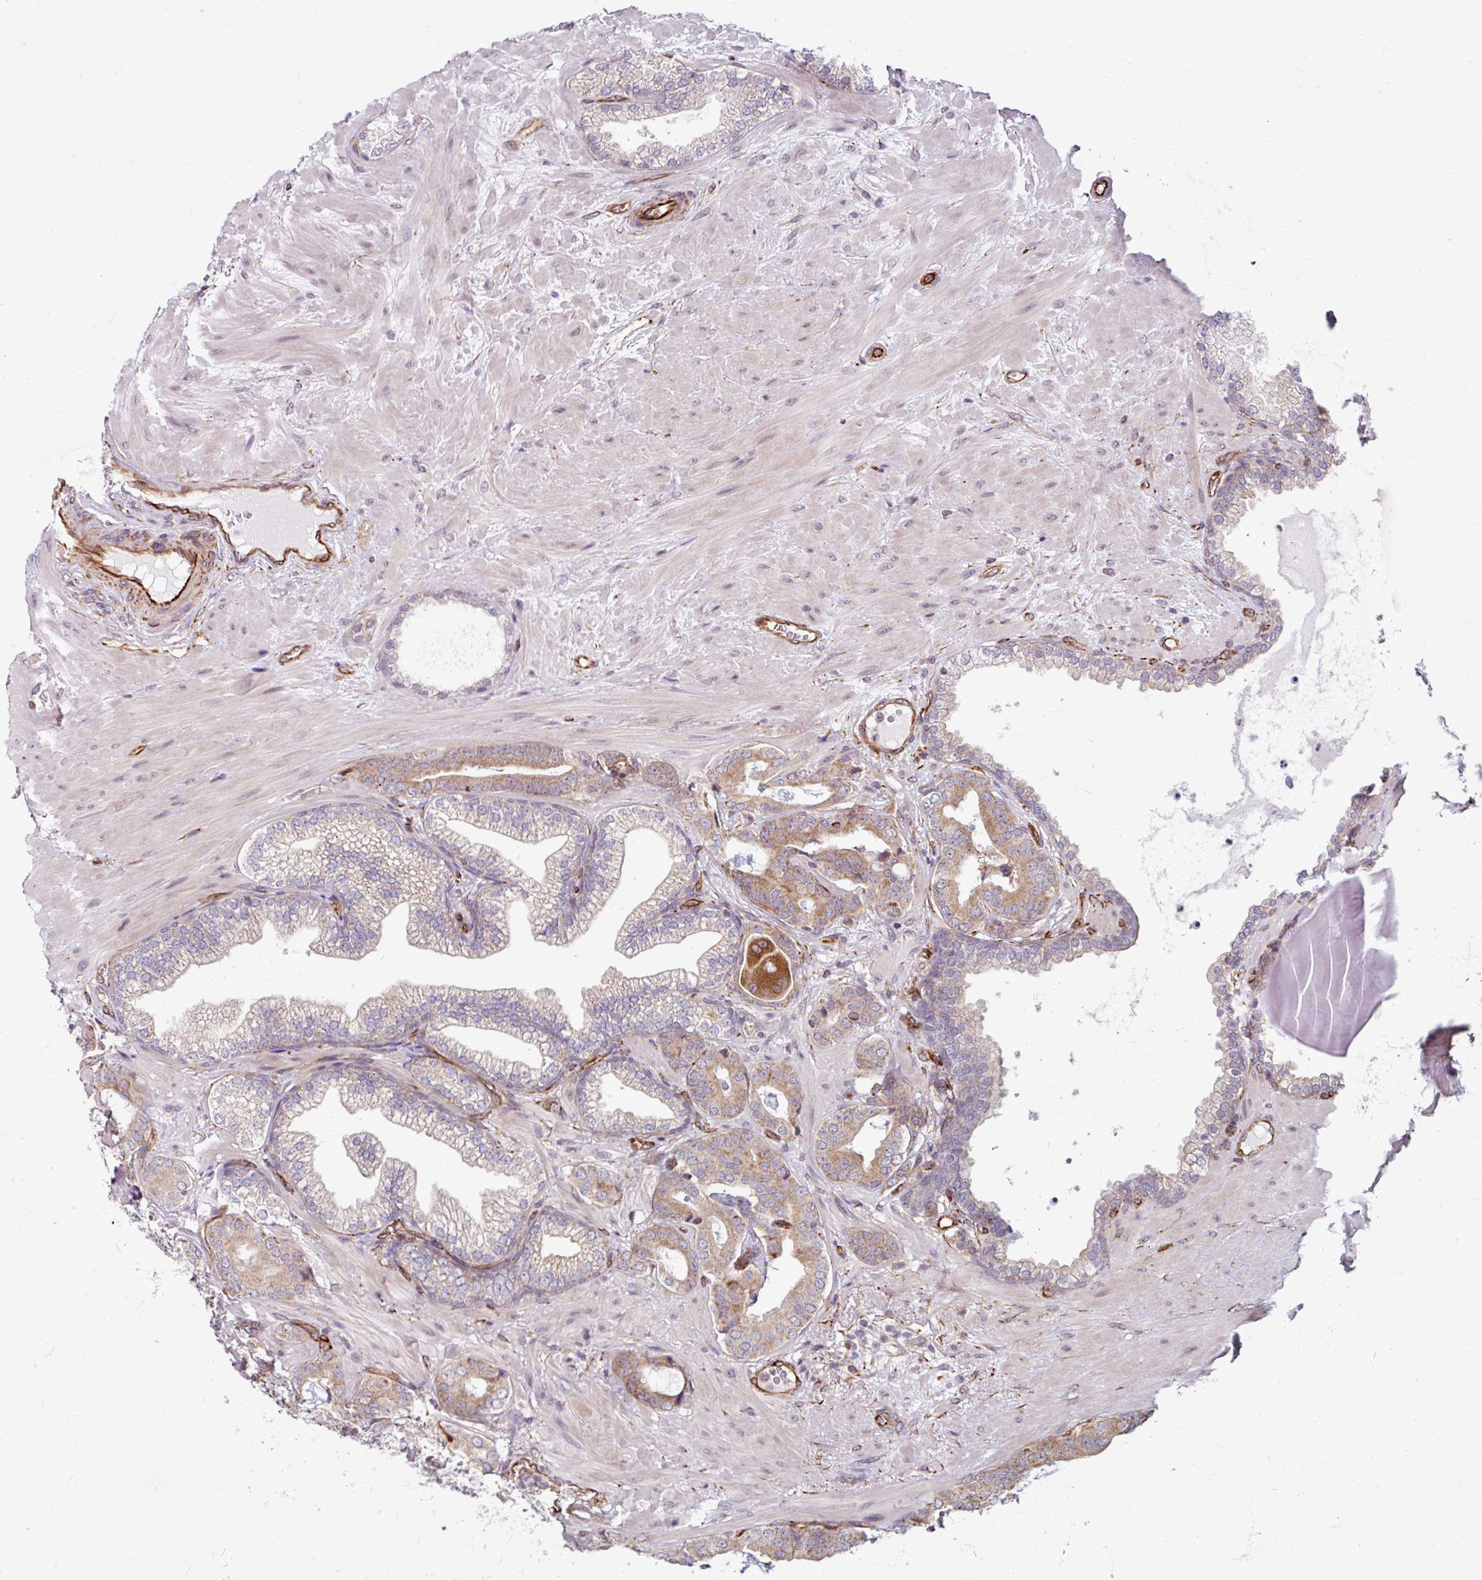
{"staining": {"intensity": "moderate", "quantity": ">75%", "location": "cytoplasmic/membranous"}, "tissue": "prostate cancer", "cell_type": "Tumor cells", "image_type": "cancer", "snomed": [{"axis": "morphology", "description": "Adenocarcinoma, Low grade"}, {"axis": "topography", "description": "Prostate"}], "caption": "An image showing moderate cytoplasmic/membranous expression in about >75% of tumor cells in prostate cancer (adenocarcinoma (low-grade)), as visualized by brown immunohistochemical staining.", "gene": "DAAM2", "patient": {"sex": "male", "age": 61}}